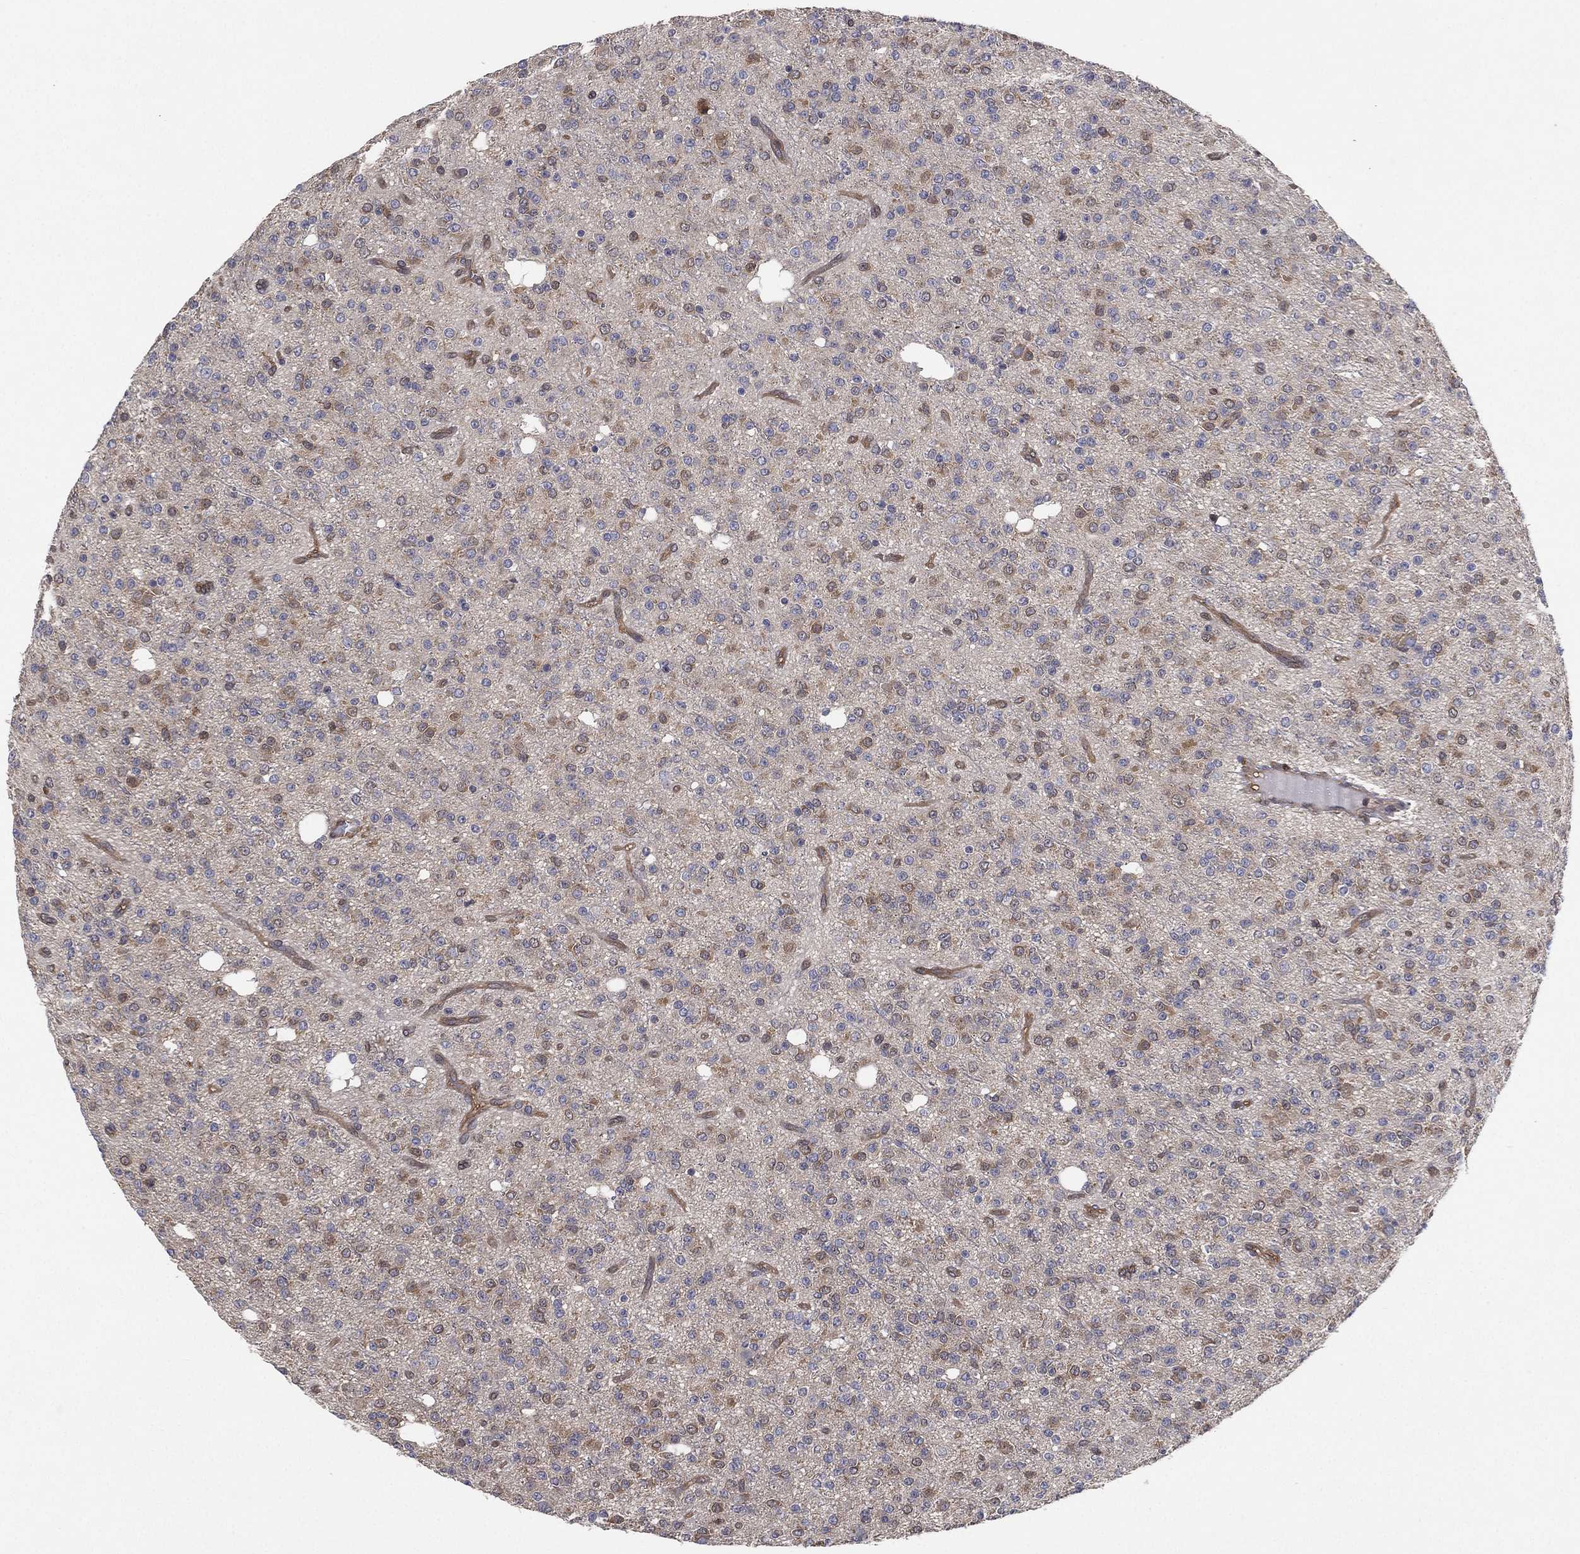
{"staining": {"intensity": "weak", "quantity": "<25%", "location": "cytoplasmic/membranous"}, "tissue": "glioma", "cell_type": "Tumor cells", "image_type": "cancer", "snomed": [{"axis": "morphology", "description": "Glioma, malignant, Low grade"}, {"axis": "topography", "description": "Brain"}], "caption": "Human malignant glioma (low-grade) stained for a protein using immunohistochemistry shows no positivity in tumor cells.", "gene": "PSMG4", "patient": {"sex": "male", "age": 27}}